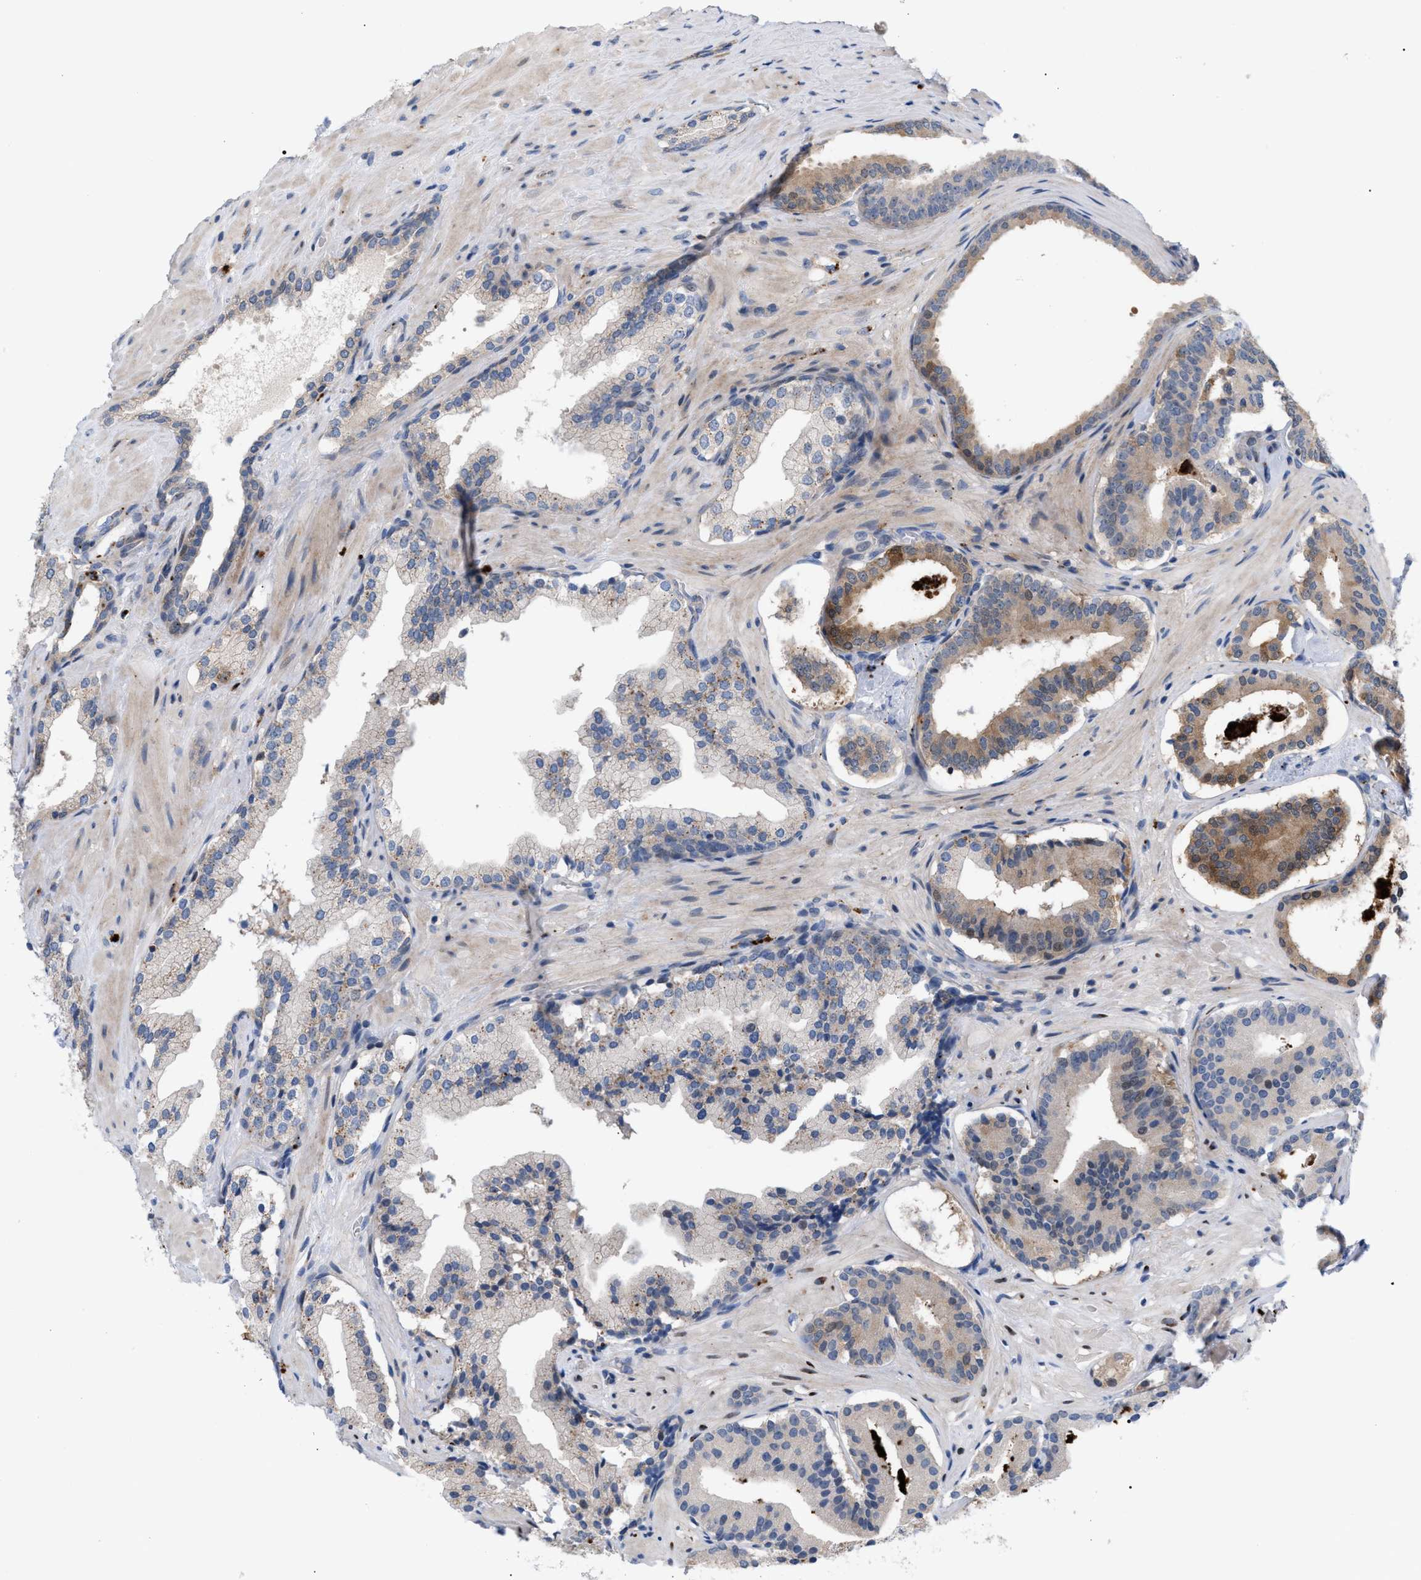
{"staining": {"intensity": "moderate", "quantity": "25%-75%", "location": "cytoplasmic/membranous"}, "tissue": "prostate cancer", "cell_type": "Tumor cells", "image_type": "cancer", "snomed": [{"axis": "morphology", "description": "Adenocarcinoma, Low grade"}, {"axis": "topography", "description": "Prostate"}], "caption": "Prostate cancer tissue exhibits moderate cytoplasmic/membranous expression in about 25%-75% of tumor cells, visualized by immunohistochemistry. (DAB = brown stain, brightfield microscopy at high magnification).", "gene": "MBTD1", "patient": {"sex": "male", "age": 51}}